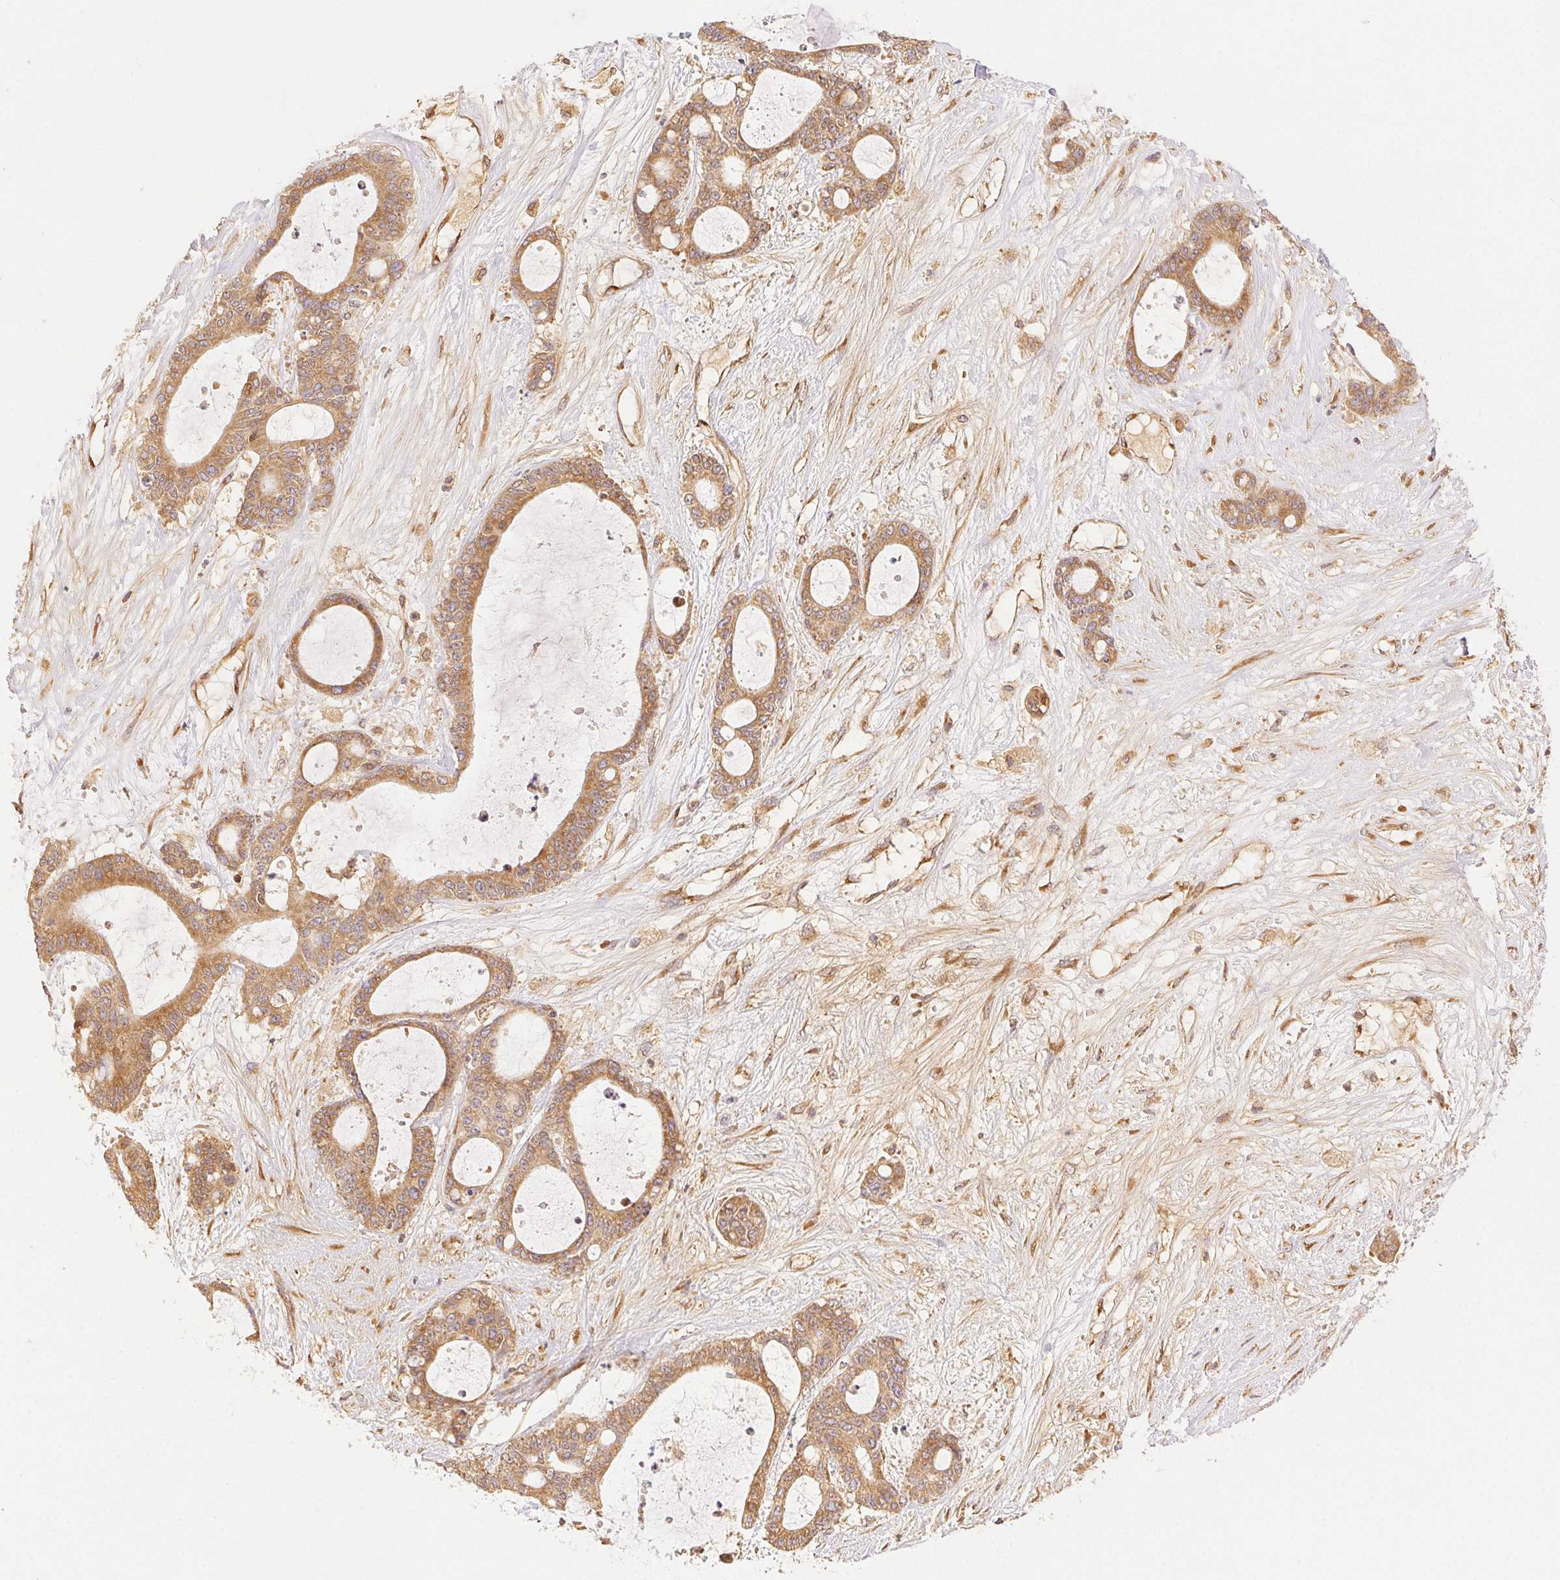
{"staining": {"intensity": "moderate", "quantity": ">75%", "location": "cytoplasmic/membranous"}, "tissue": "liver cancer", "cell_type": "Tumor cells", "image_type": "cancer", "snomed": [{"axis": "morphology", "description": "Normal tissue, NOS"}, {"axis": "morphology", "description": "Cholangiocarcinoma"}, {"axis": "topography", "description": "Liver"}, {"axis": "topography", "description": "Peripheral nerve tissue"}], "caption": "Liver cancer (cholangiocarcinoma) stained with immunohistochemistry demonstrates moderate cytoplasmic/membranous staining in about >75% of tumor cells.", "gene": "ENTREP1", "patient": {"sex": "female", "age": 73}}